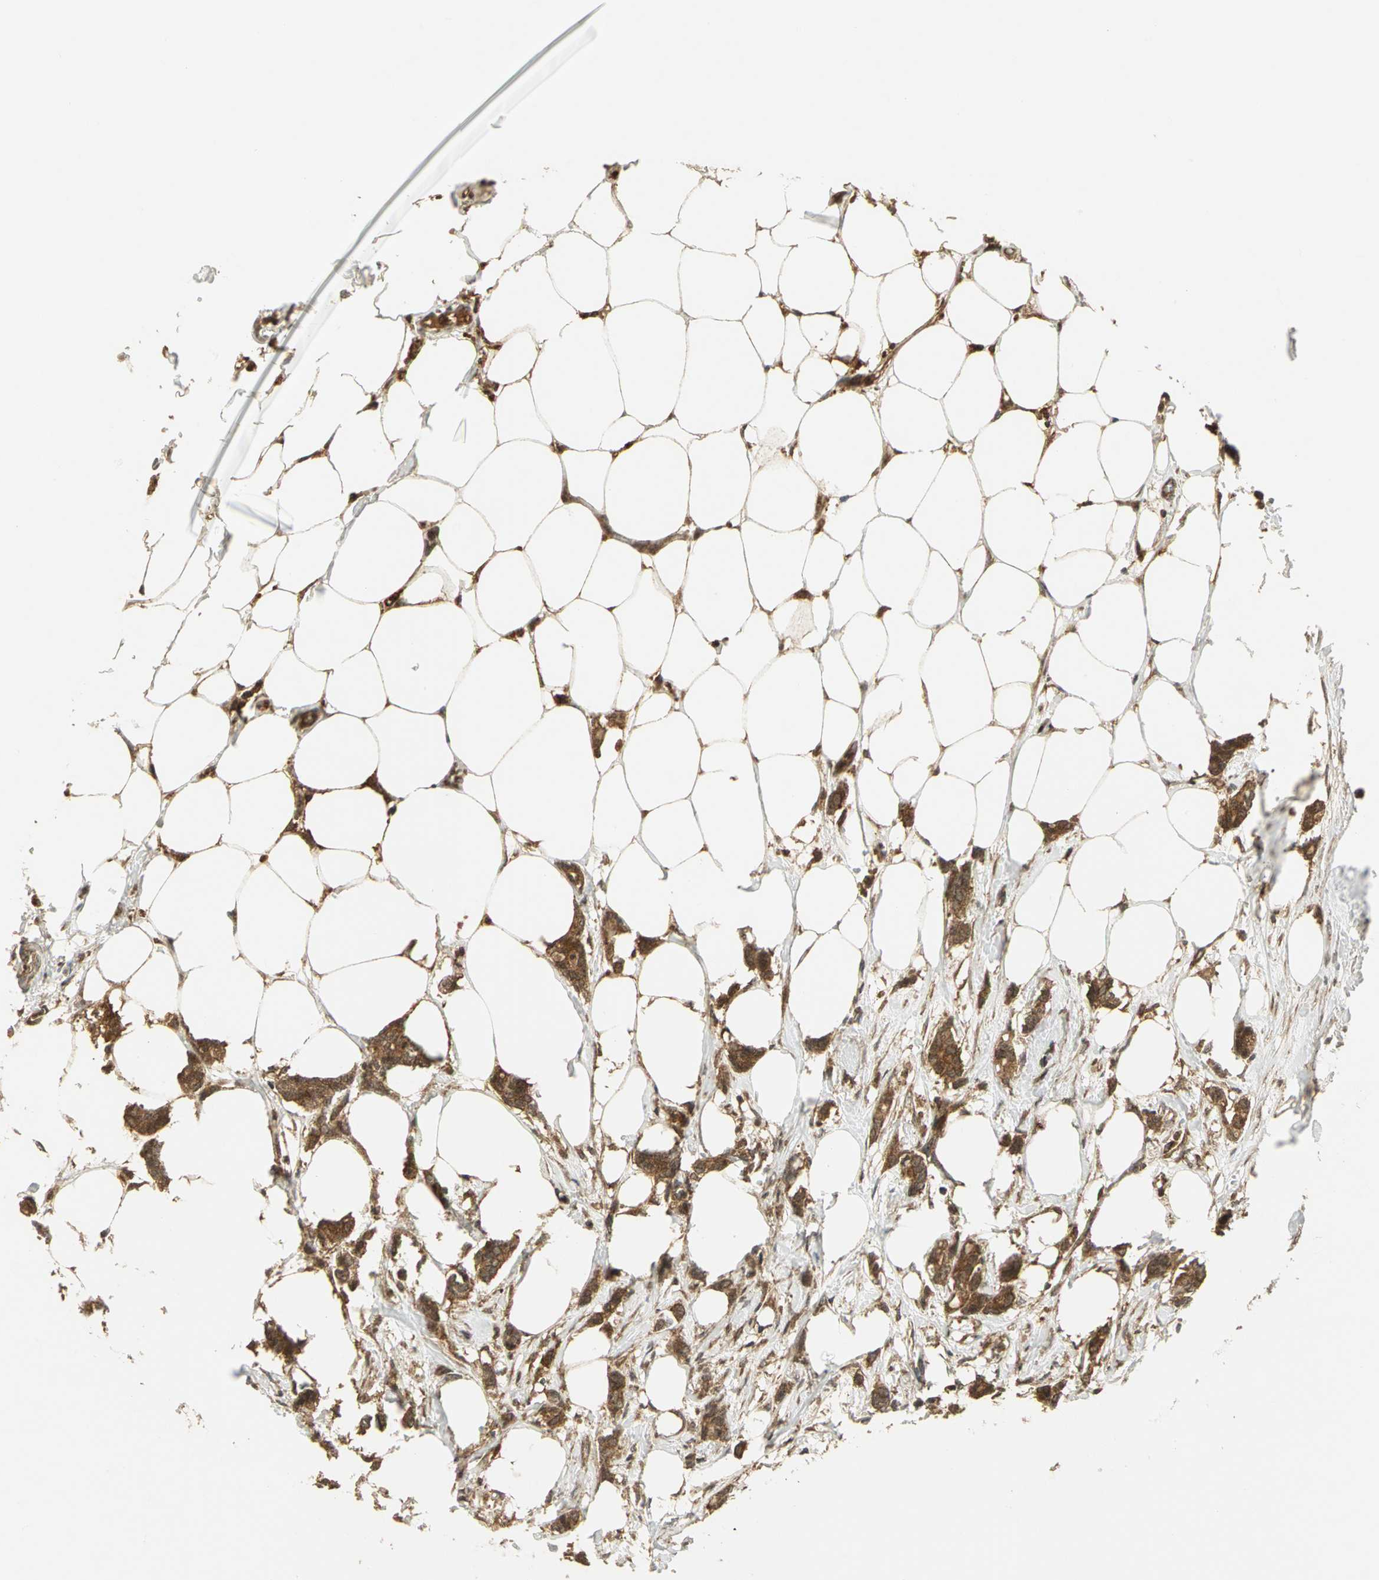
{"staining": {"intensity": "strong", "quantity": ">75%", "location": "cytoplasmic/membranous"}, "tissue": "breast cancer", "cell_type": "Tumor cells", "image_type": "cancer", "snomed": [{"axis": "morphology", "description": "Duct carcinoma"}, {"axis": "topography", "description": "Breast"}], "caption": "An image showing strong cytoplasmic/membranous staining in about >75% of tumor cells in intraductal carcinoma (breast), as visualized by brown immunohistochemical staining.", "gene": "MAPK8IP3", "patient": {"sex": "female", "age": 84}}